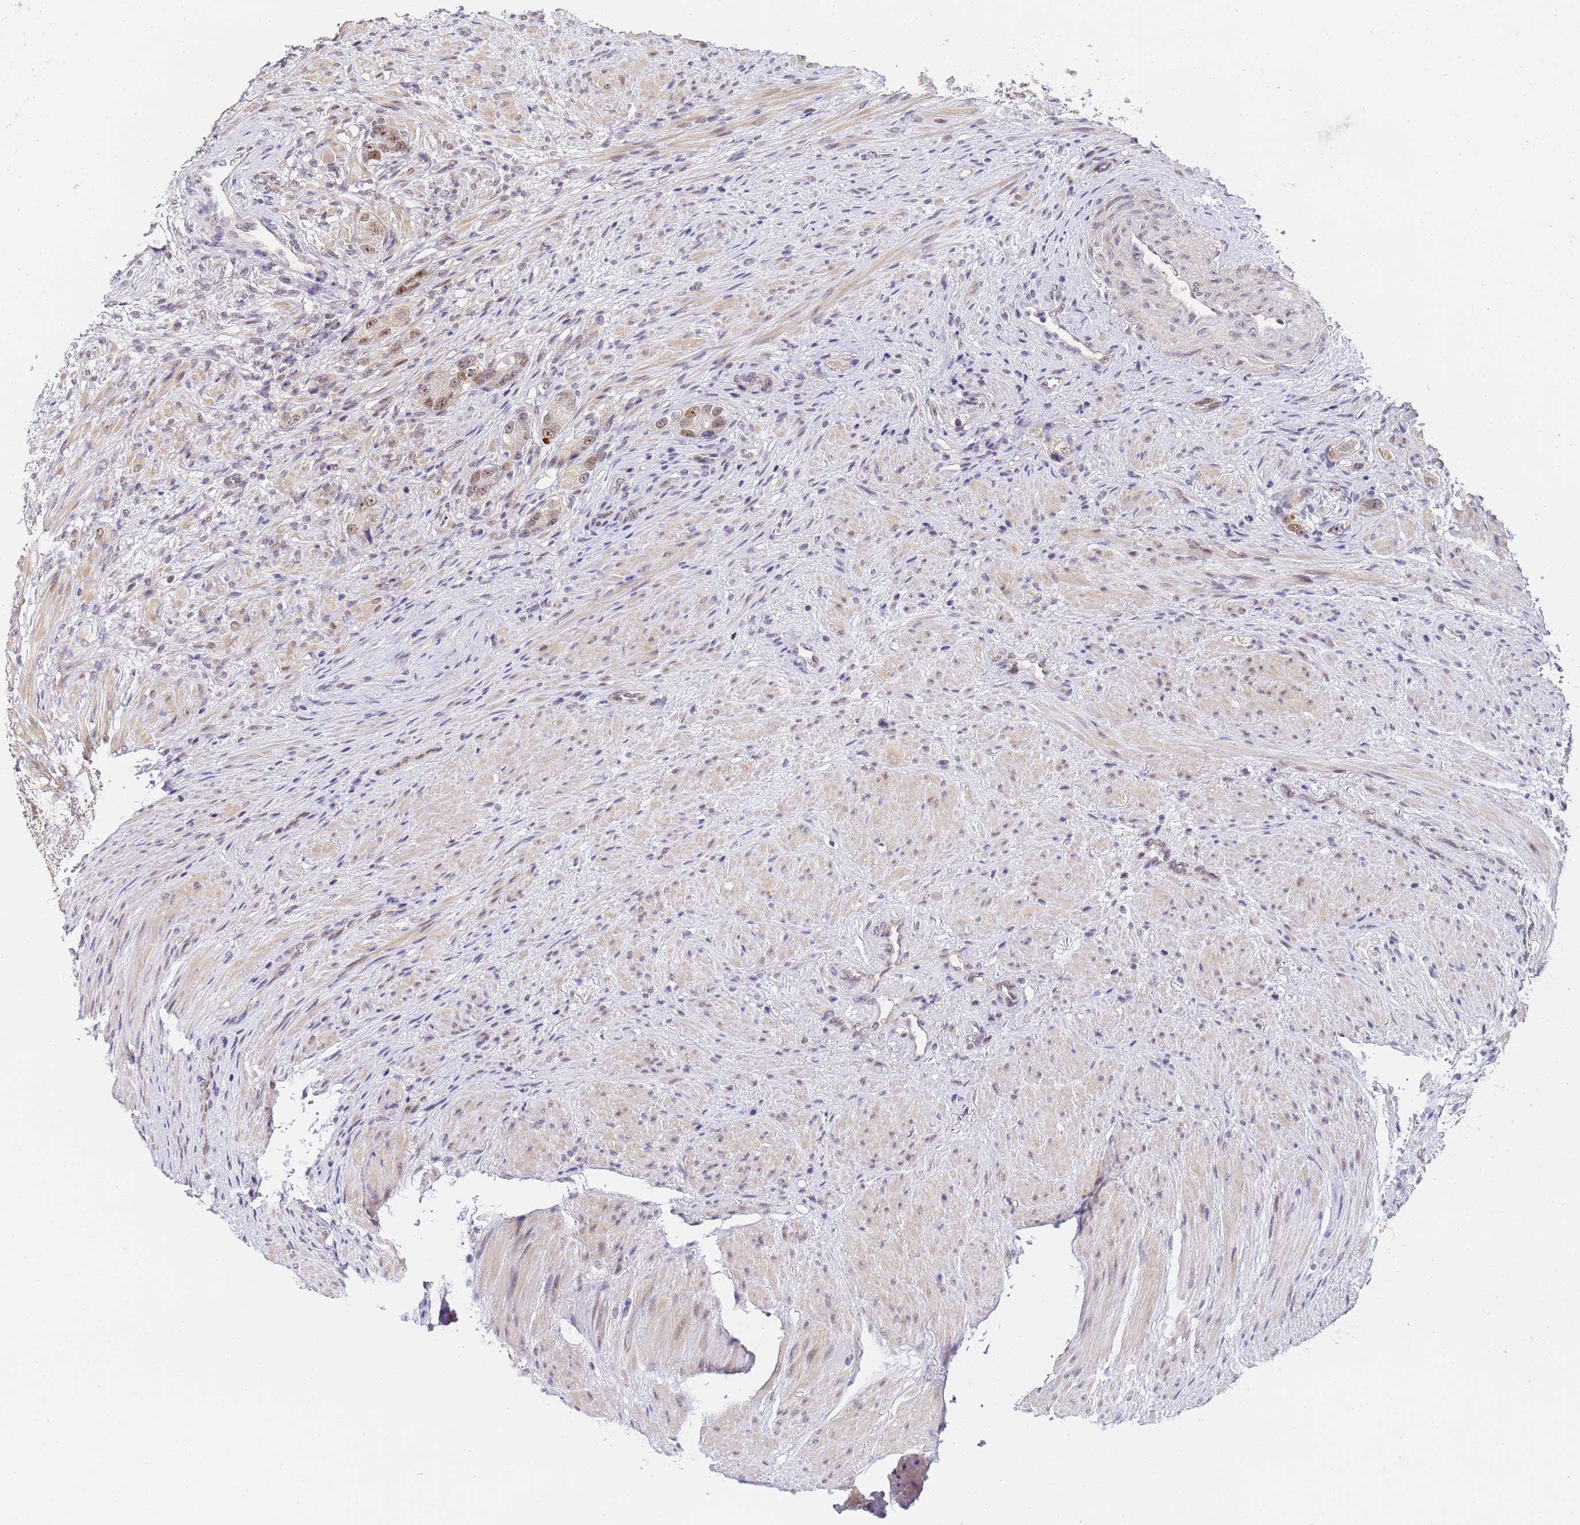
{"staining": {"intensity": "moderate", "quantity": ">75%", "location": "nuclear"}, "tissue": "prostate cancer", "cell_type": "Tumor cells", "image_type": "cancer", "snomed": [{"axis": "morphology", "description": "Adenocarcinoma, High grade"}, {"axis": "topography", "description": "Prostate"}], "caption": "Immunohistochemistry staining of prostate adenocarcinoma (high-grade), which exhibits medium levels of moderate nuclear staining in about >75% of tumor cells indicating moderate nuclear protein staining. The staining was performed using DAB (brown) for protein detection and nuclei were counterstained in hematoxylin (blue).", "gene": "LSM3", "patient": {"sex": "male", "age": 63}}